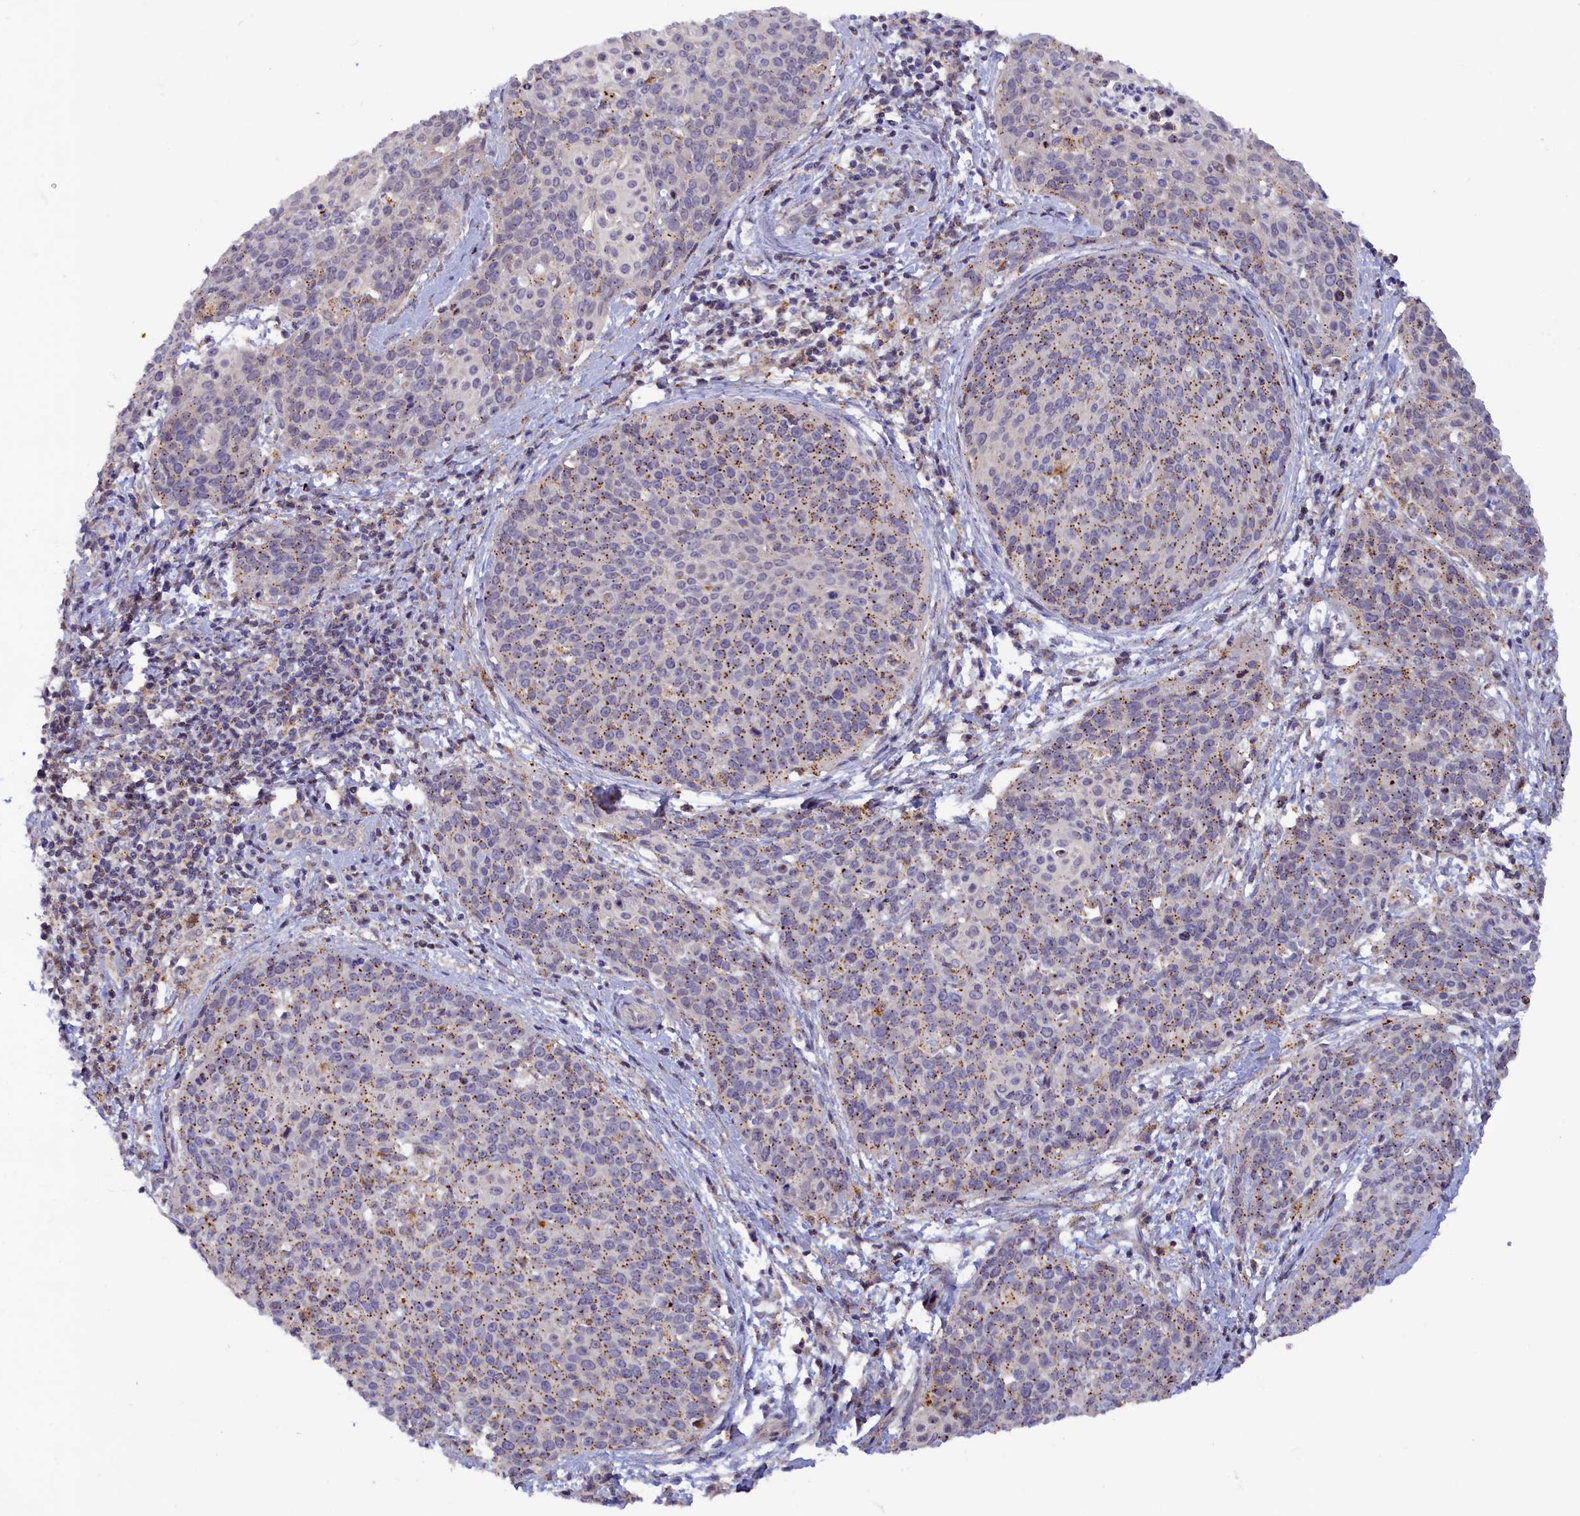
{"staining": {"intensity": "moderate", "quantity": "25%-75%", "location": "cytoplasmic/membranous"}, "tissue": "cervical cancer", "cell_type": "Tumor cells", "image_type": "cancer", "snomed": [{"axis": "morphology", "description": "Squamous cell carcinoma, NOS"}, {"axis": "topography", "description": "Cervix"}], "caption": "Squamous cell carcinoma (cervical) stained for a protein (brown) displays moderate cytoplasmic/membranous positive staining in approximately 25%-75% of tumor cells.", "gene": "HYKK", "patient": {"sex": "female", "age": 38}}